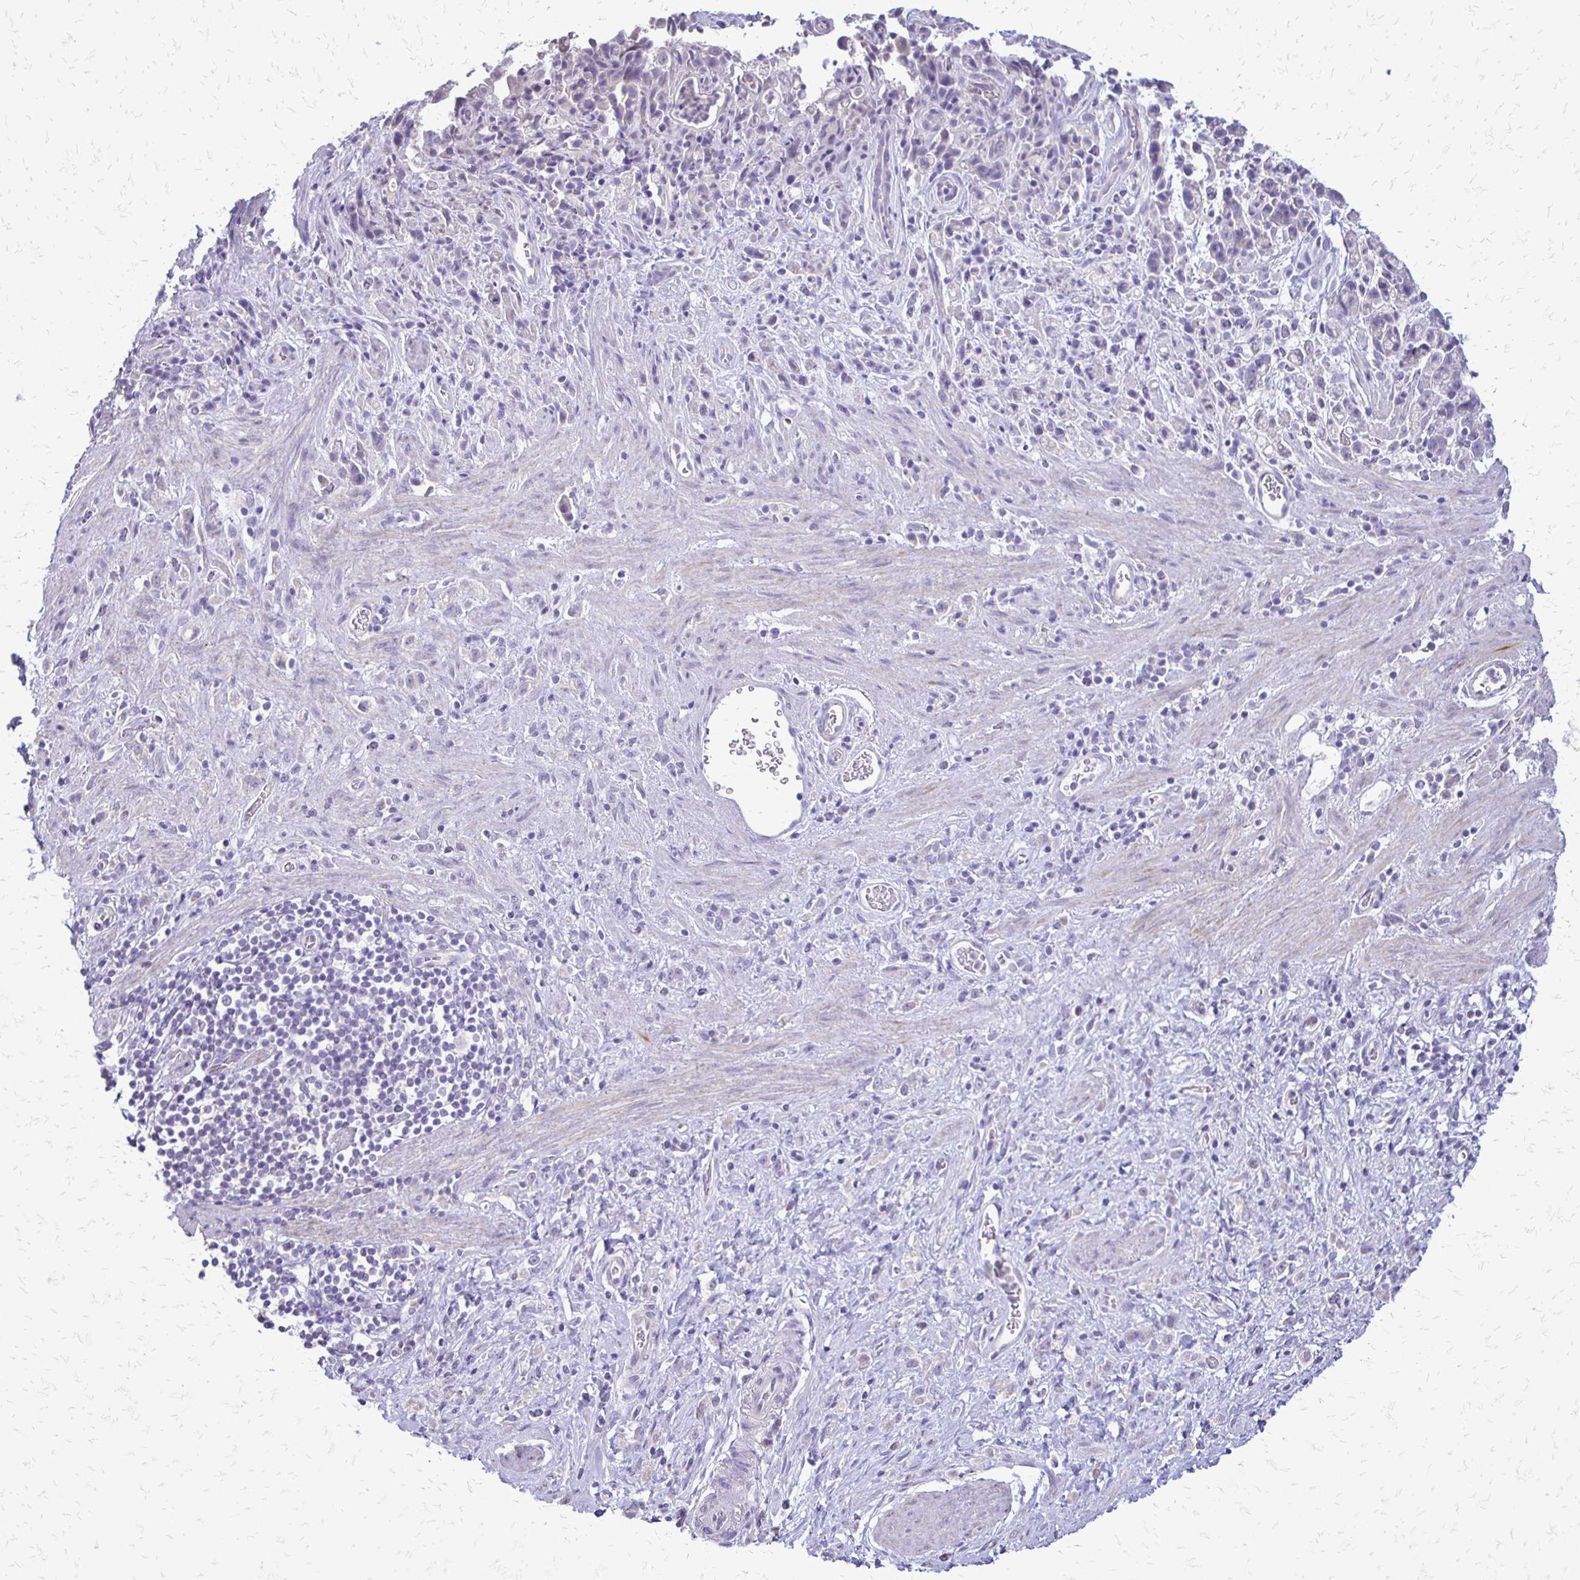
{"staining": {"intensity": "negative", "quantity": "none", "location": "none"}, "tissue": "stomach cancer", "cell_type": "Tumor cells", "image_type": "cancer", "snomed": [{"axis": "morphology", "description": "Adenocarcinoma, NOS"}, {"axis": "topography", "description": "Stomach"}], "caption": "Tumor cells show no significant protein staining in stomach adenocarcinoma. (DAB (3,3'-diaminobenzidine) immunohistochemistry (IHC) visualized using brightfield microscopy, high magnification).", "gene": "ALPG", "patient": {"sex": "female", "age": 60}}